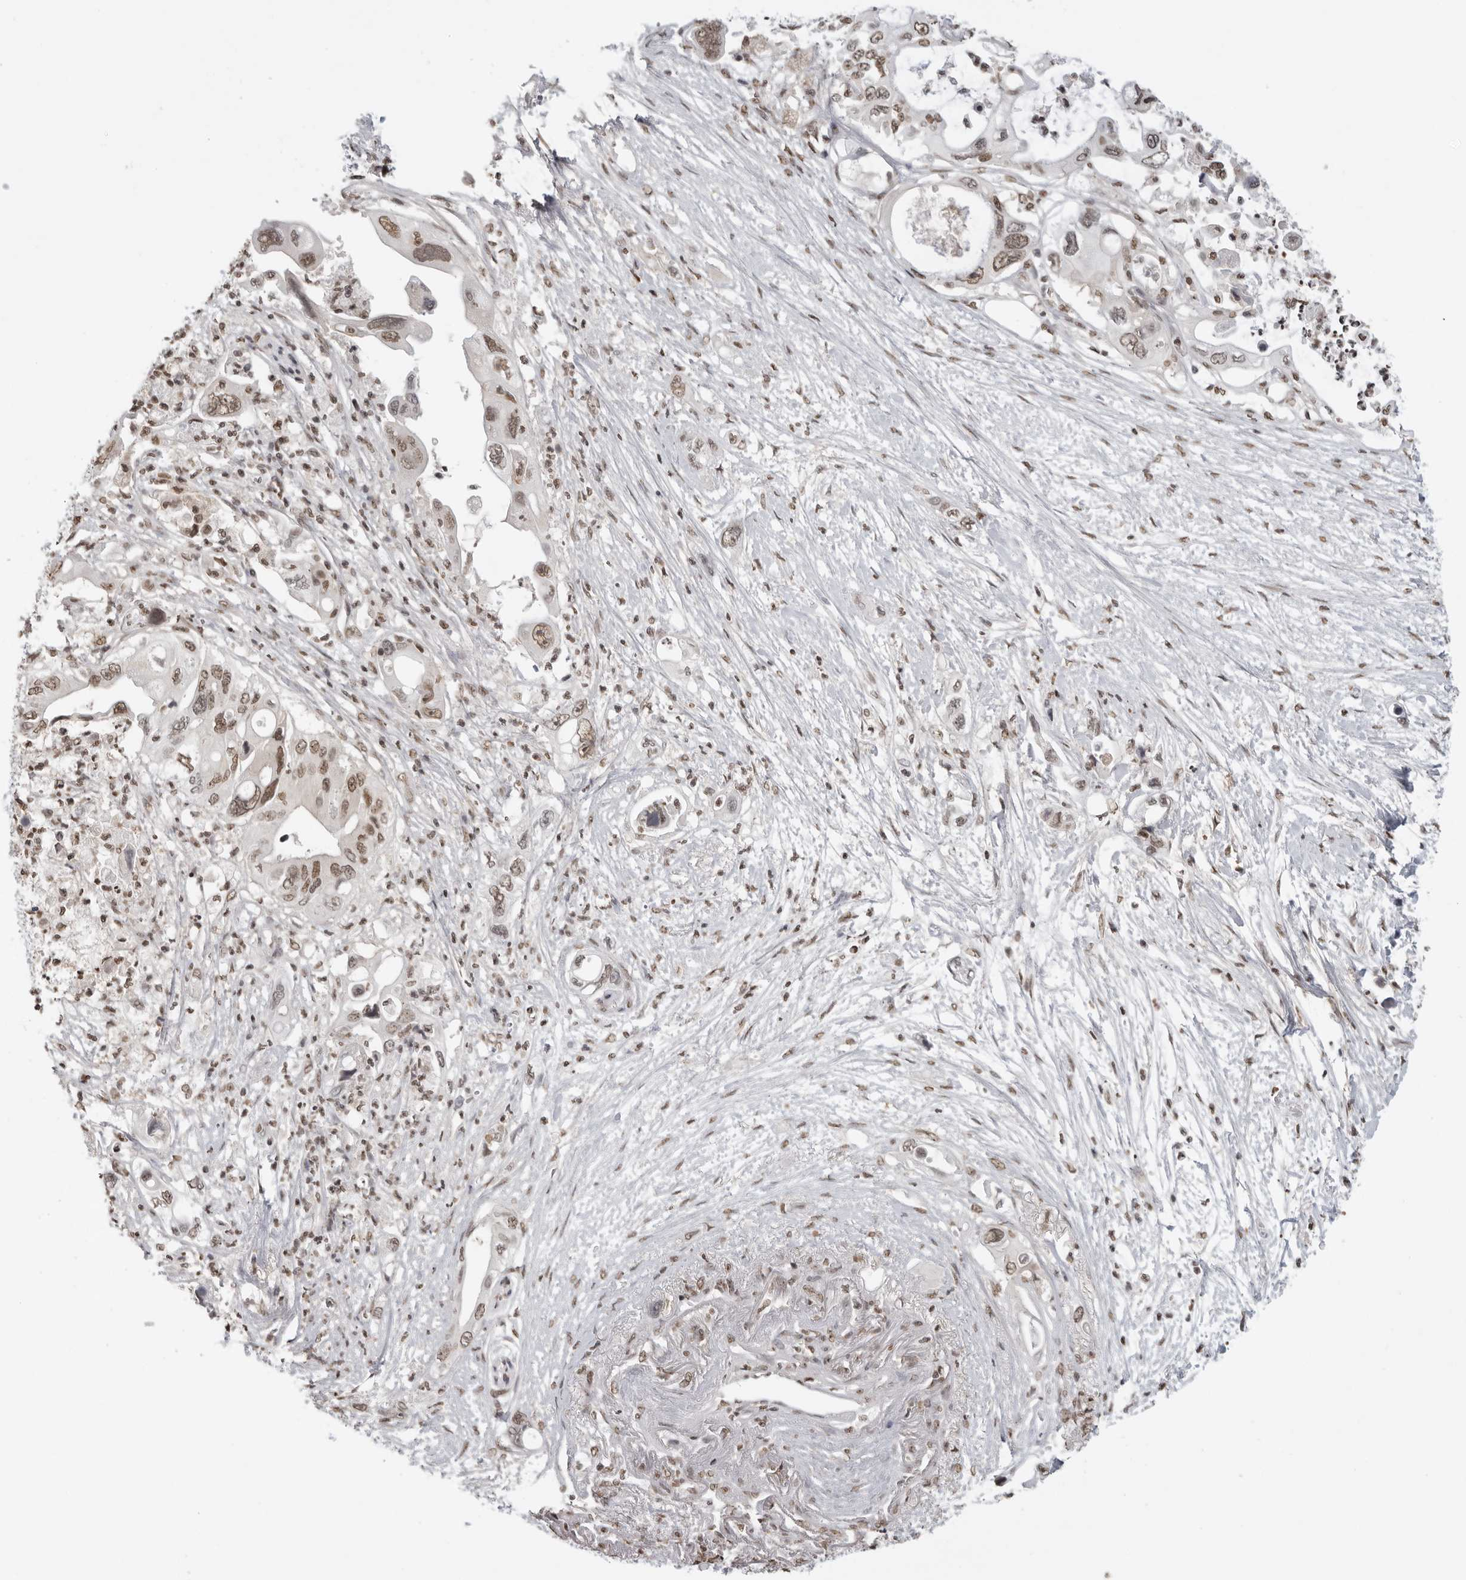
{"staining": {"intensity": "moderate", "quantity": ">75%", "location": "nuclear"}, "tissue": "pancreatic cancer", "cell_type": "Tumor cells", "image_type": "cancer", "snomed": [{"axis": "morphology", "description": "Adenocarcinoma, NOS"}, {"axis": "topography", "description": "Pancreas"}], "caption": "About >75% of tumor cells in human pancreatic adenocarcinoma display moderate nuclear protein staining as visualized by brown immunohistochemical staining.", "gene": "RPA2", "patient": {"sex": "male", "age": 66}}